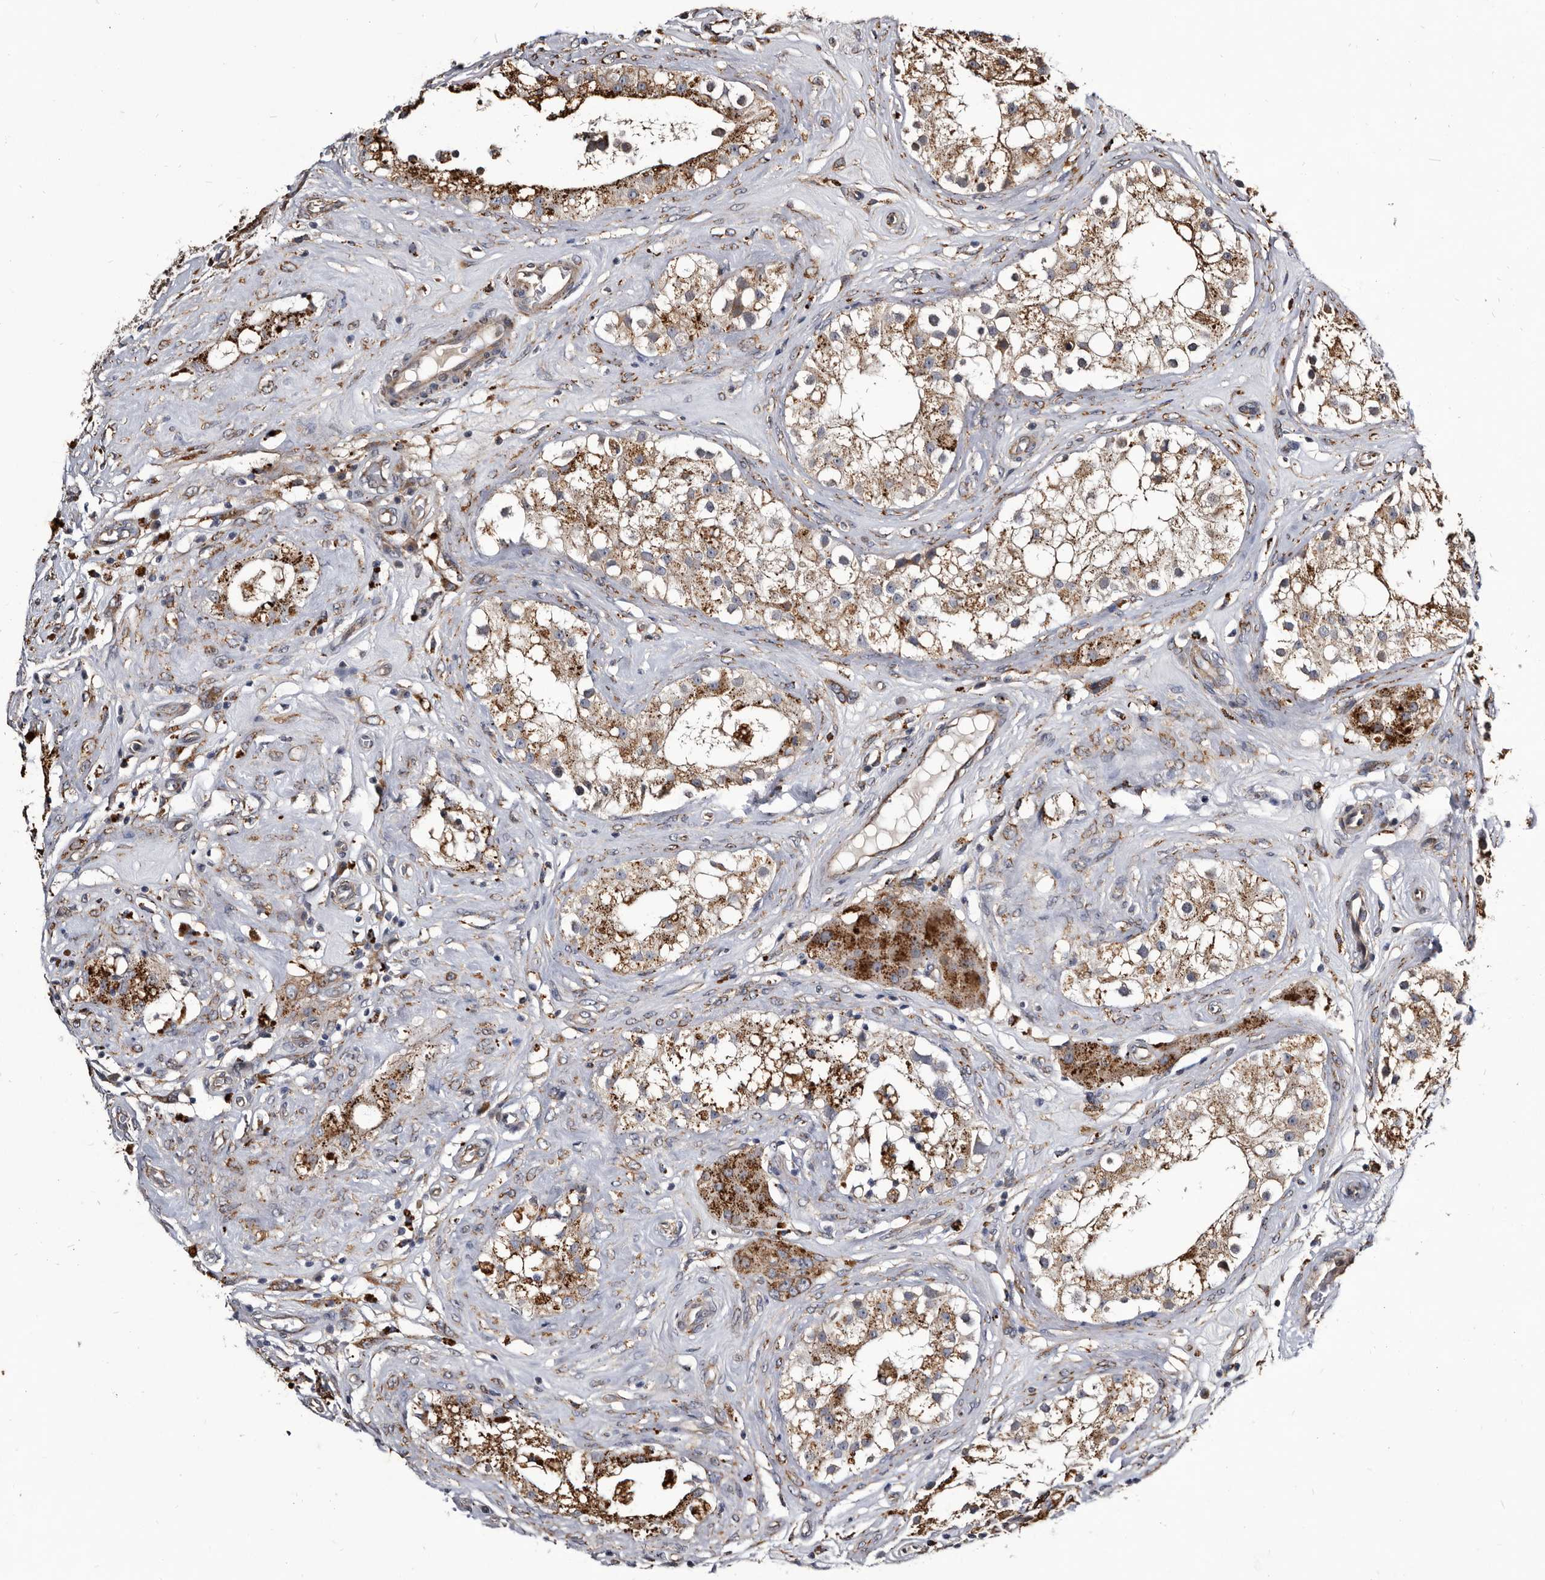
{"staining": {"intensity": "moderate", "quantity": ">75%", "location": "cytoplasmic/membranous"}, "tissue": "testis", "cell_type": "Cells in seminiferous ducts", "image_type": "normal", "snomed": [{"axis": "morphology", "description": "Normal tissue, NOS"}, {"axis": "topography", "description": "Testis"}], "caption": "The image exhibits staining of normal testis, revealing moderate cytoplasmic/membranous protein staining (brown color) within cells in seminiferous ducts. The staining is performed using DAB brown chromogen to label protein expression. The nuclei are counter-stained blue using hematoxylin.", "gene": "CTSA", "patient": {"sex": "male", "age": 84}}